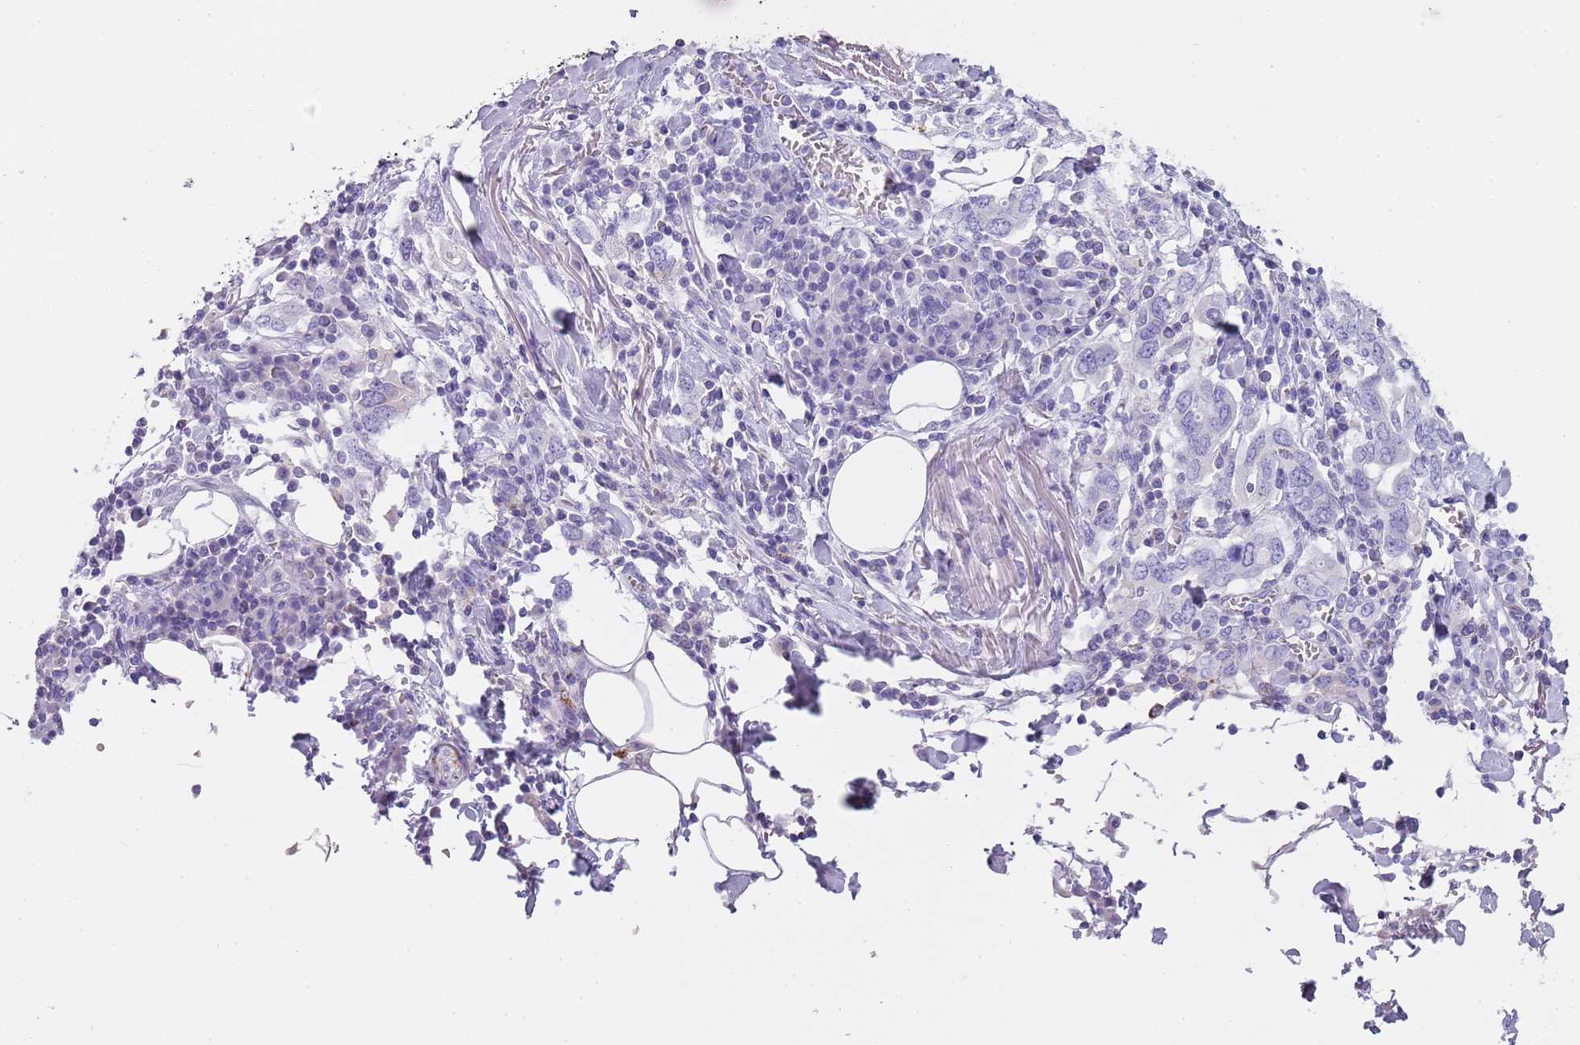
{"staining": {"intensity": "negative", "quantity": "none", "location": "none"}, "tissue": "stomach cancer", "cell_type": "Tumor cells", "image_type": "cancer", "snomed": [{"axis": "morphology", "description": "Adenocarcinoma, NOS"}, {"axis": "topography", "description": "Stomach, upper"}, {"axis": "topography", "description": "Stomach"}], "caption": "DAB (3,3'-diaminobenzidine) immunohistochemical staining of stomach cancer (adenocarcinoma) demonstrates no significant staining in tumor cells.", "gene": "NBPF20", "patient": {"sex": "male", "age": 62}}